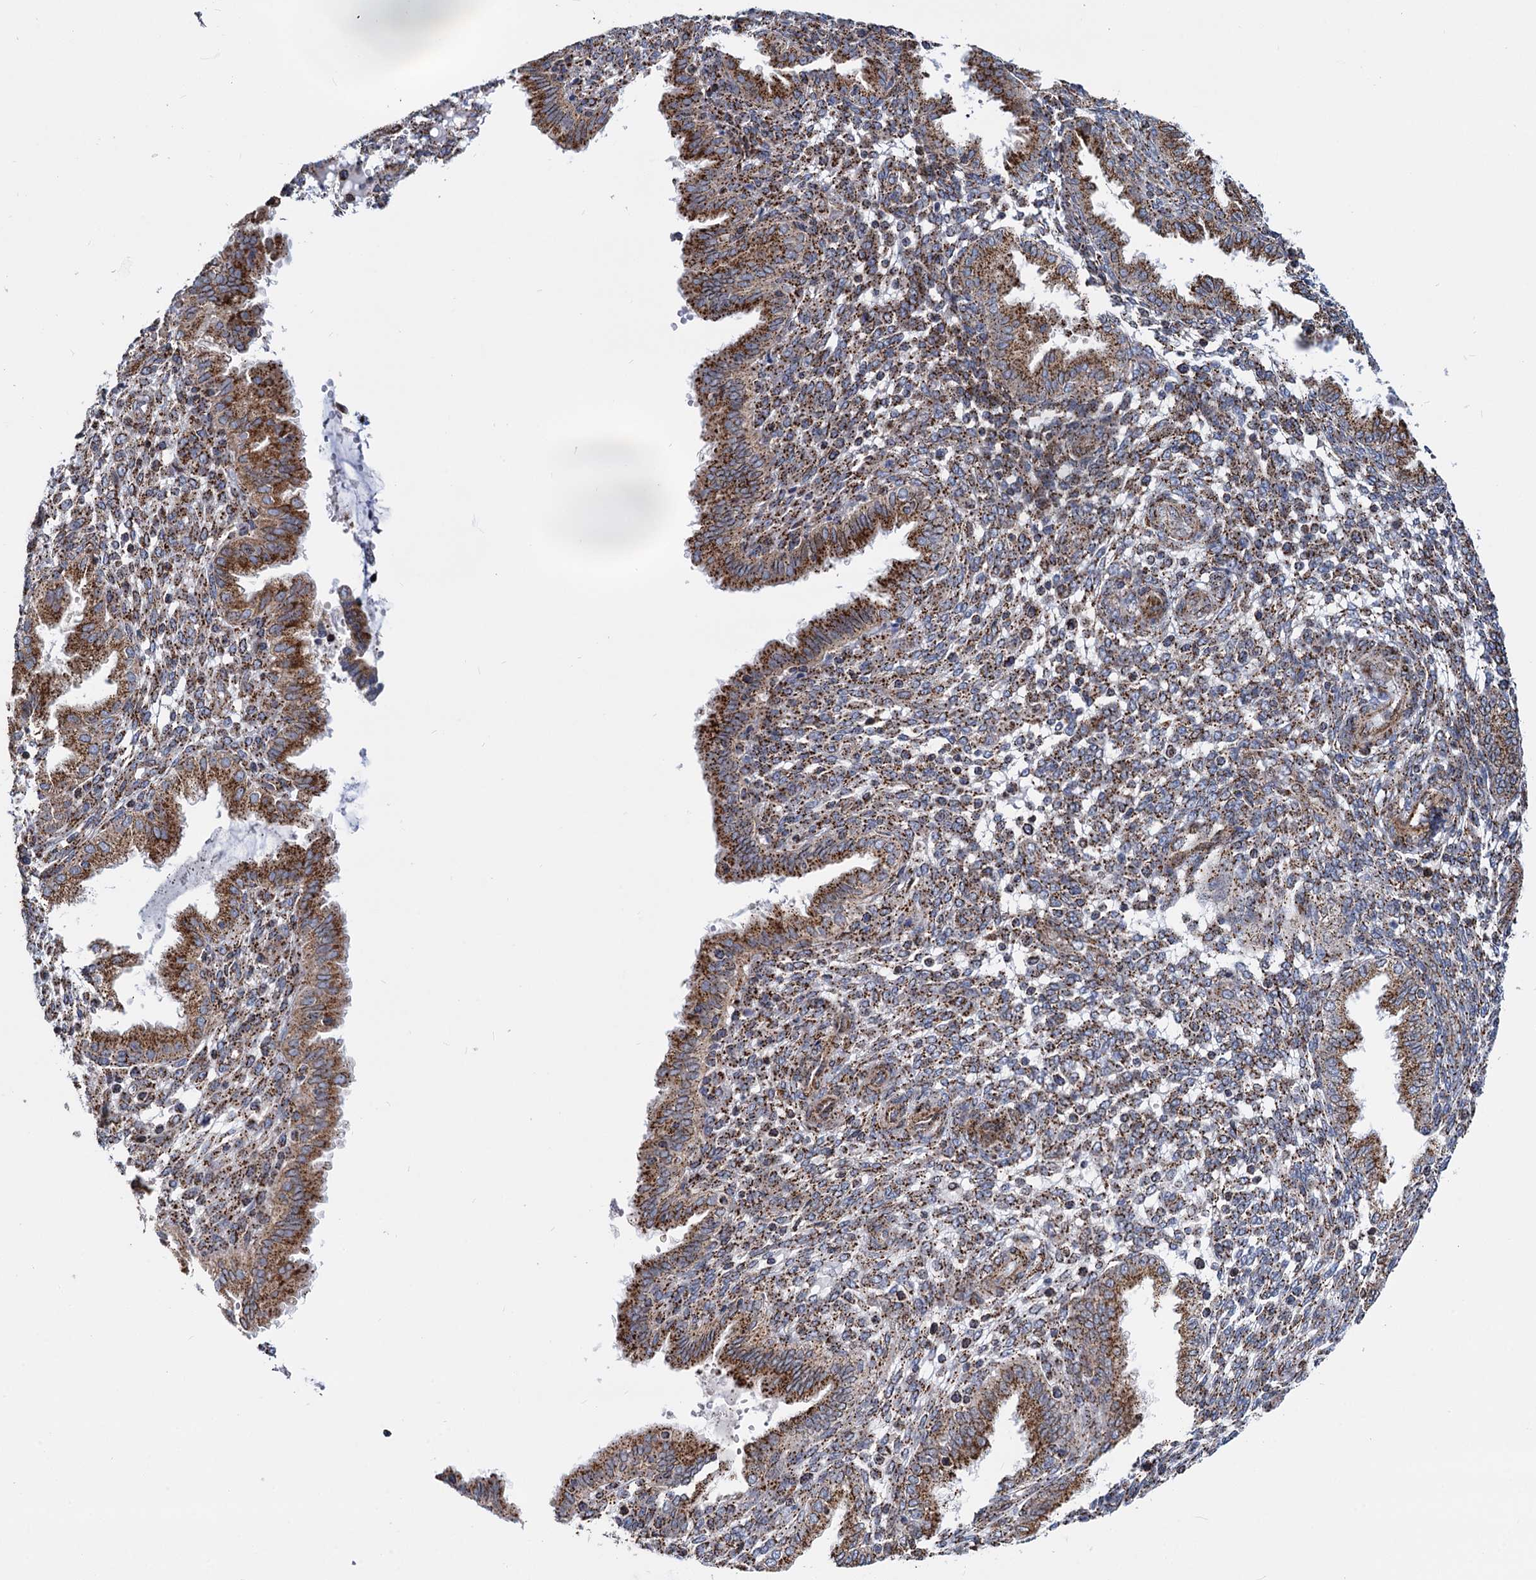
{"staining": {"intensity": "moderate", "quantity": ">75%", "location": "cytoplasmic/membranous"}, "tissue": "endometrium", "cell_type": "Cells in endometrial stroma", "image_type": "normal", "snomed": [{"axis": "morphology", "description": "Normal tissue, NOS"}, {"axis": "topography", "description": "Endometrium"}], "caption": "DAB immunohistochemical staining of benign endometrium shows moderate cytoplasmic/membranous protein staining in about >75% of cells in endometrial stroma.", "gene": "SUPT20H", "patient": {"sex": "female", "age": 33}}